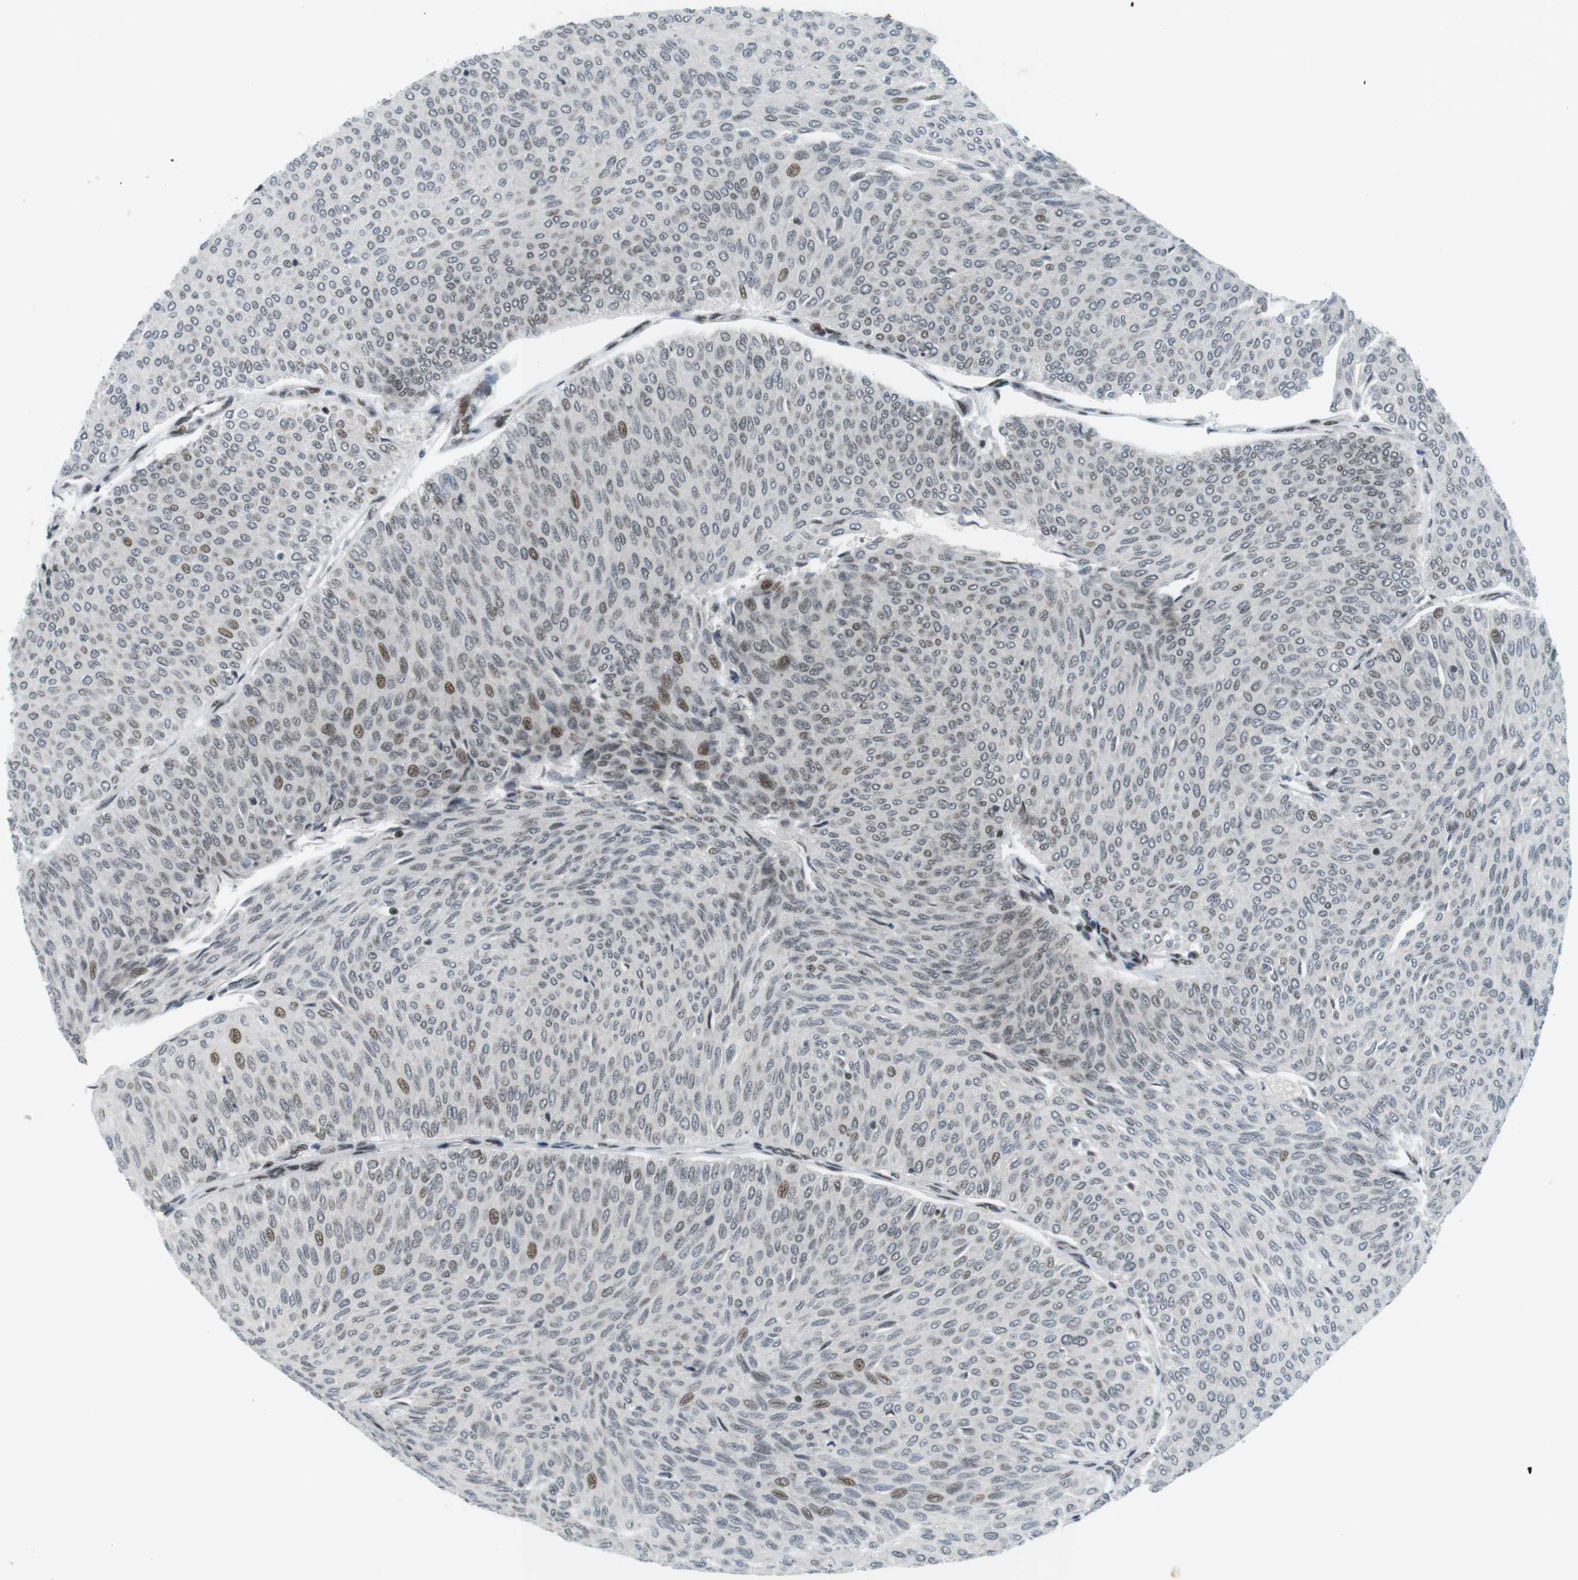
{"staining": {"intensity": "moderate", "quantity": "<25%", "location": "nuclear"}, "tissue": "urothelial cancer", "cell_type": "Tumor cells", "image_type": "cancer", "snomed": [{"axis": "morphology", "description": "Urothelial carcinoma, Low grade"}, {"axis": "topography", "description": "Urinary bladder"}], "caption": "This is an image of immunohistochemistry staining of urothelial cancer, which shows moderate positivity in the nuclear of tumor cells.", "gene": "CDC27", "patient": {"sex": "male", "age": 78}}